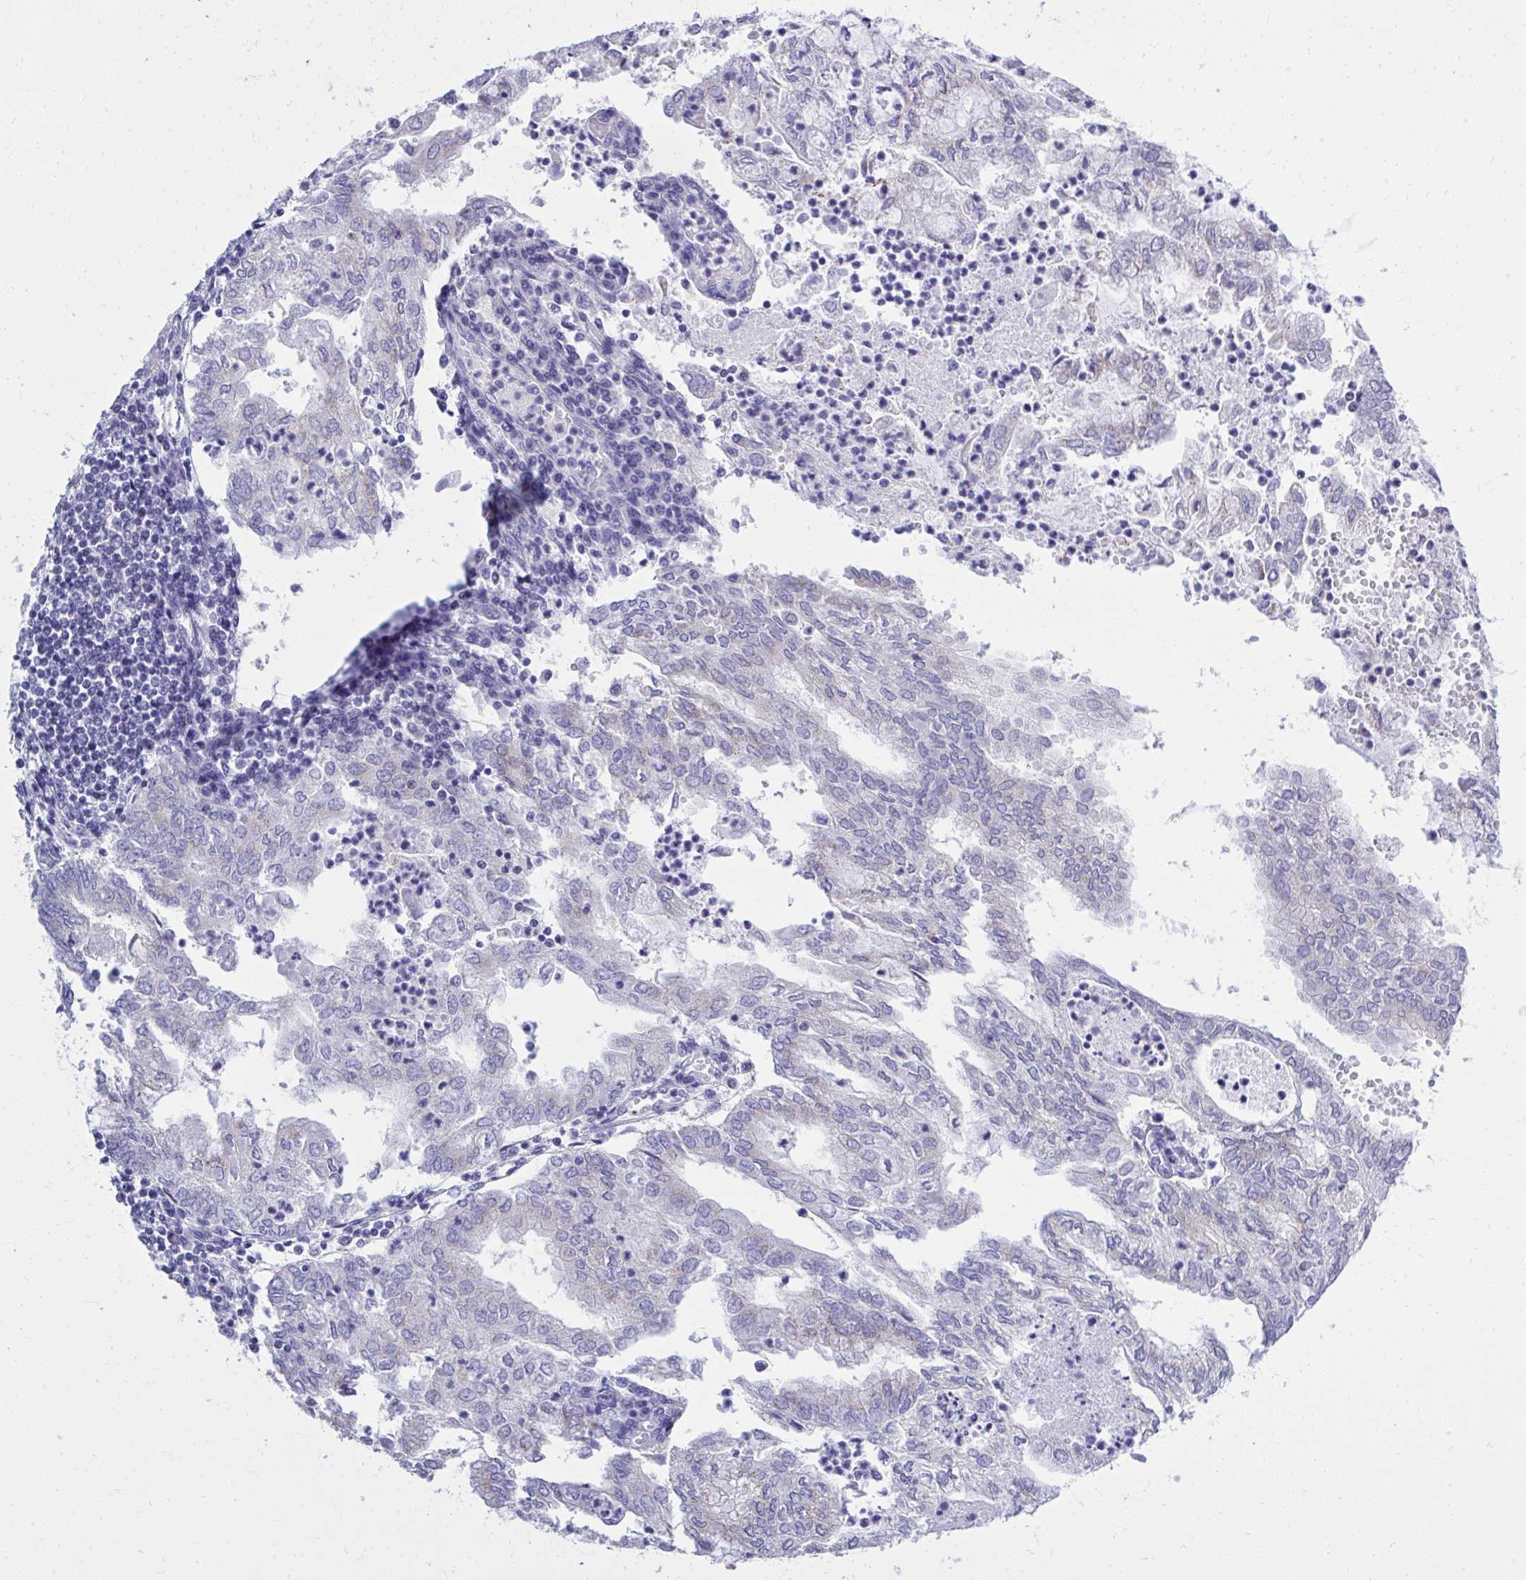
{"staining": {"intensity": "weak", "quantity": "<25%", "location": "cytoplasmic/membranous"}, "tissue": "endometrial cancer", "cell_type": "Tumor cells", "image_type": "cancer", "snomed": [{"axis": "morphology", "description": "Adenocarcinoma, NOS"}, {"axis": "topography", "description": "Endometrium"}], "caption": "A high-resolution micrograph shows IHC staining of endometrial cancer (adenocarcinoma), which exhibits no significant expression in tumor cells. (DAB (3,3'-diaminobenzidine) immunohistochemistry, high magnification).", "gene": "PSD", "patient": {"sex": "female", "age": 75}}